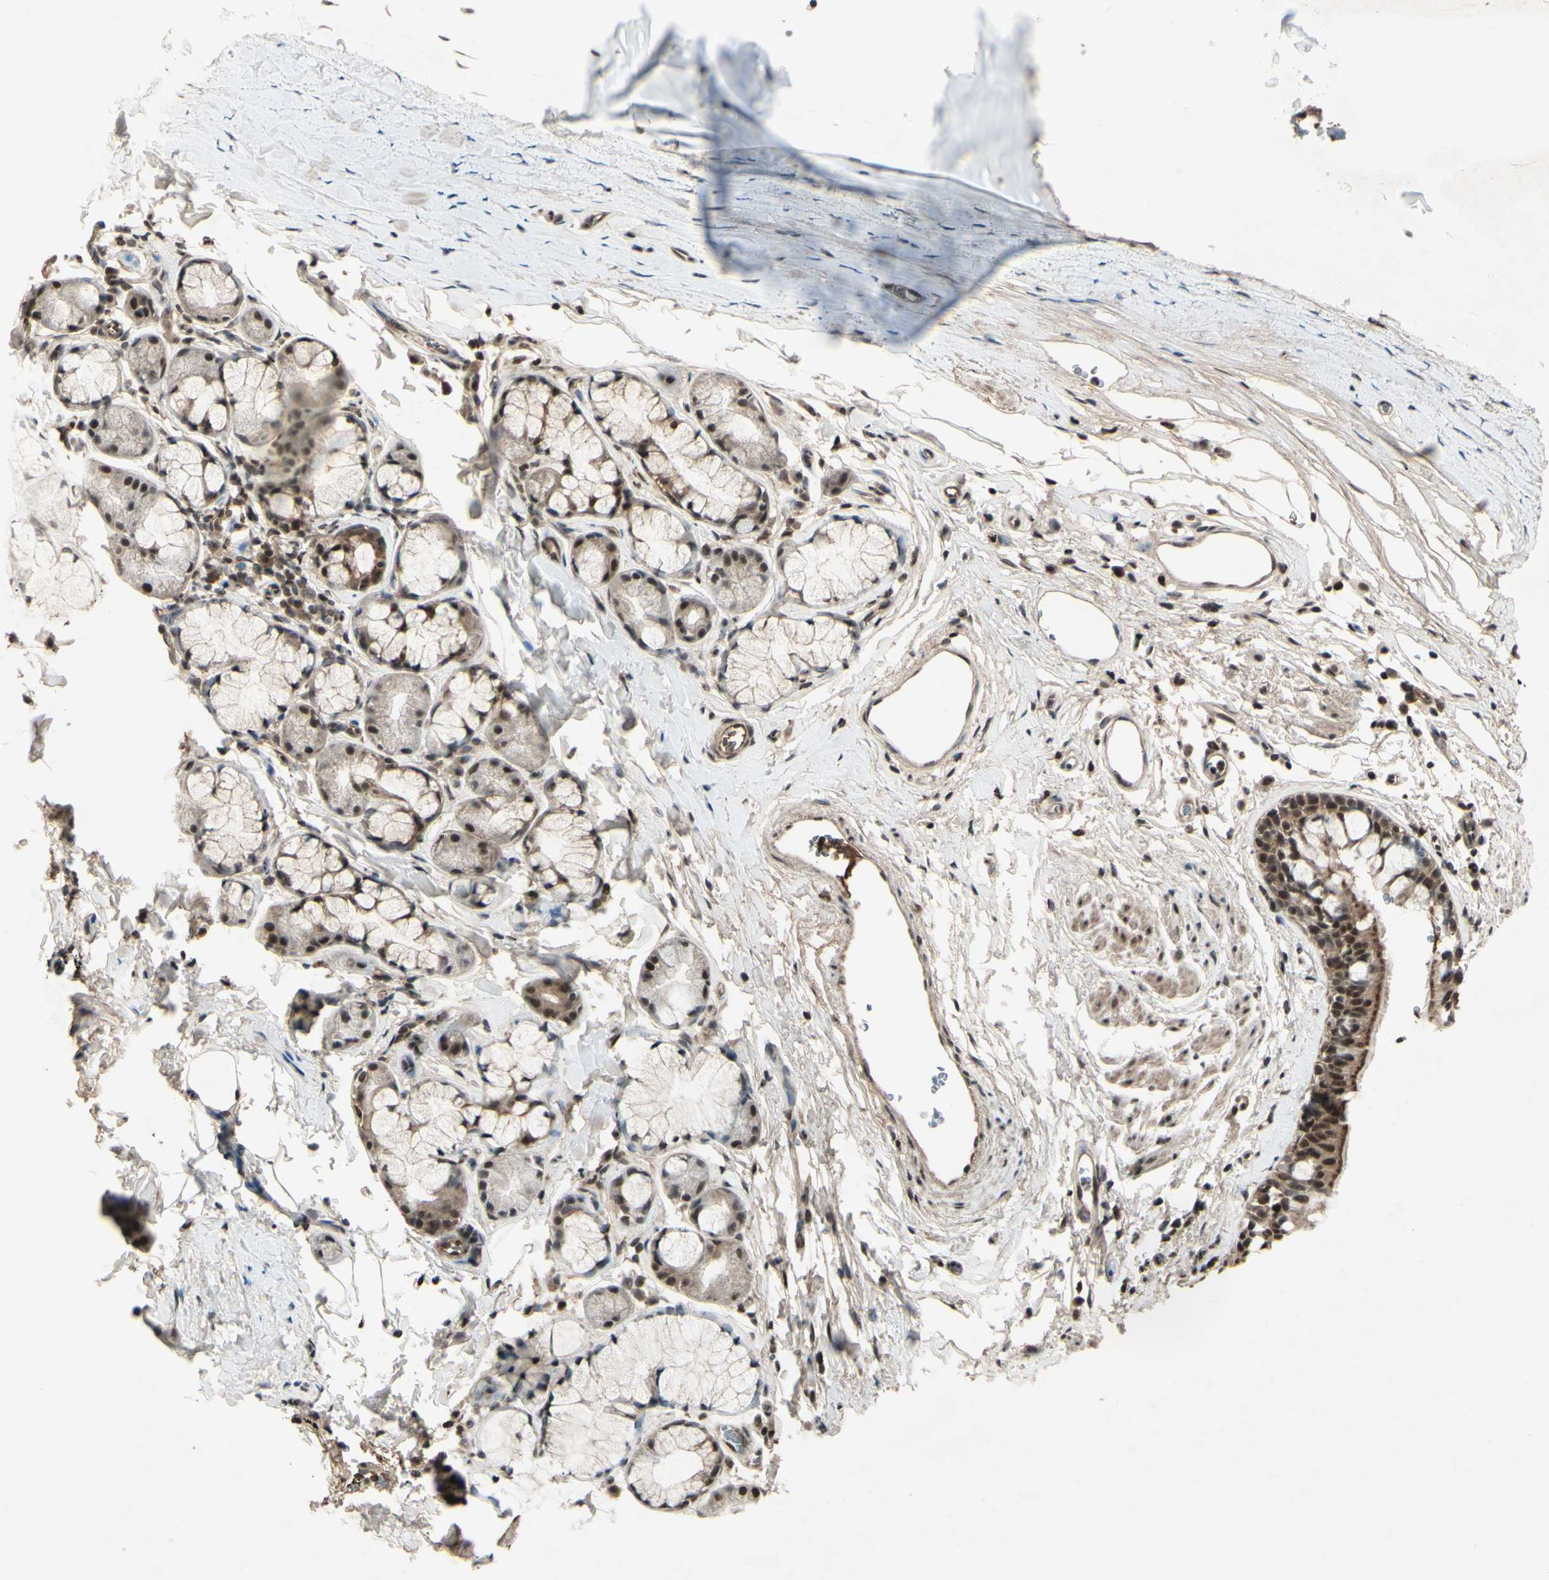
{"staining": {"intensity": "moderate", "quantity": ">75%", "location": "cytoplasmic/membranous,nuclear"}, "tissue": "bronchus", "cell_type": "Respiratory epithelial cells", "image_type": "normal", "snomed": [{"axis": "morphology", "description": "Normal tissue, NOS"}, {"axis": "morphology", "description": "Malignant melanoma, Metastatic site"}, {"axis": "topography", "description": "Bronchus"}, {"axis": "topography", "description": "Lung"}], "caption": "Bronchus stained with IHC displays moderate cytoplasmic/membranous,nuclear positivity in about >75% of respiratory epithelial cells.", "gene": "SNW1", "patient": {"sex": "male", "age": 64}}